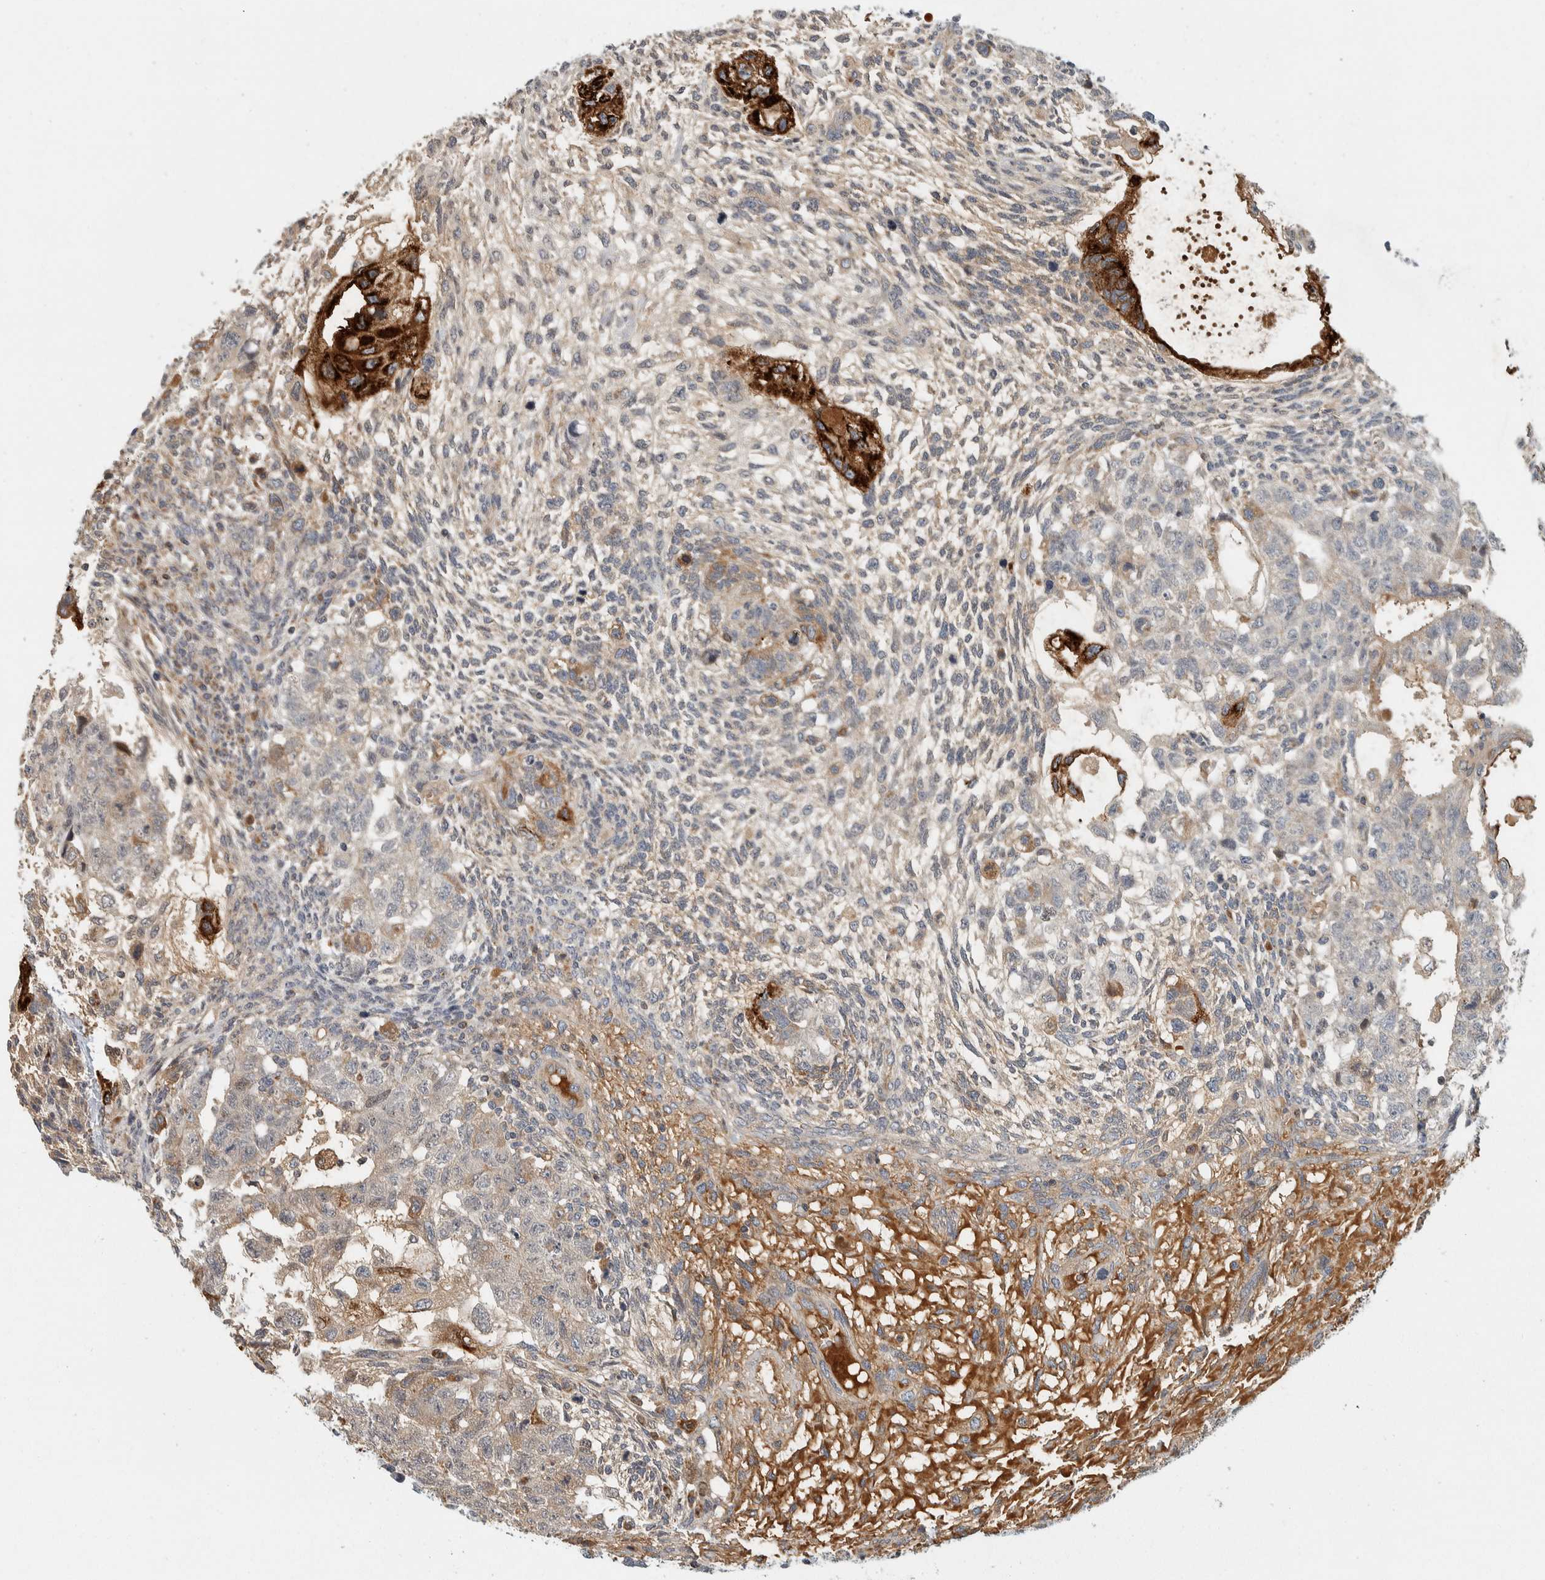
{"staining": {"intensity": "moderate", "quantity": "<25%", "location": "cytoplasmic/membranous"}, "tissue": "testis cancer", "cell_type": "Tumor cells", "image_type": "cancer", "snomed": [{"axis": "morphology", "description": "Normal tissue, NOS"}, {"axis": "morphology", "description": "Carcinoma, Embryonal, NOS"}, {"axis": "topography", "description": "Testis"}], "caption": "The photomicrograph exhibits a brown stain indicating the presence of a protein in the cytoplasmic/membranous of tumor cells in testis cancer (embryonal carcinoma).", "gene": "AFP", "patient": {"sex": "male", "age": 36}}